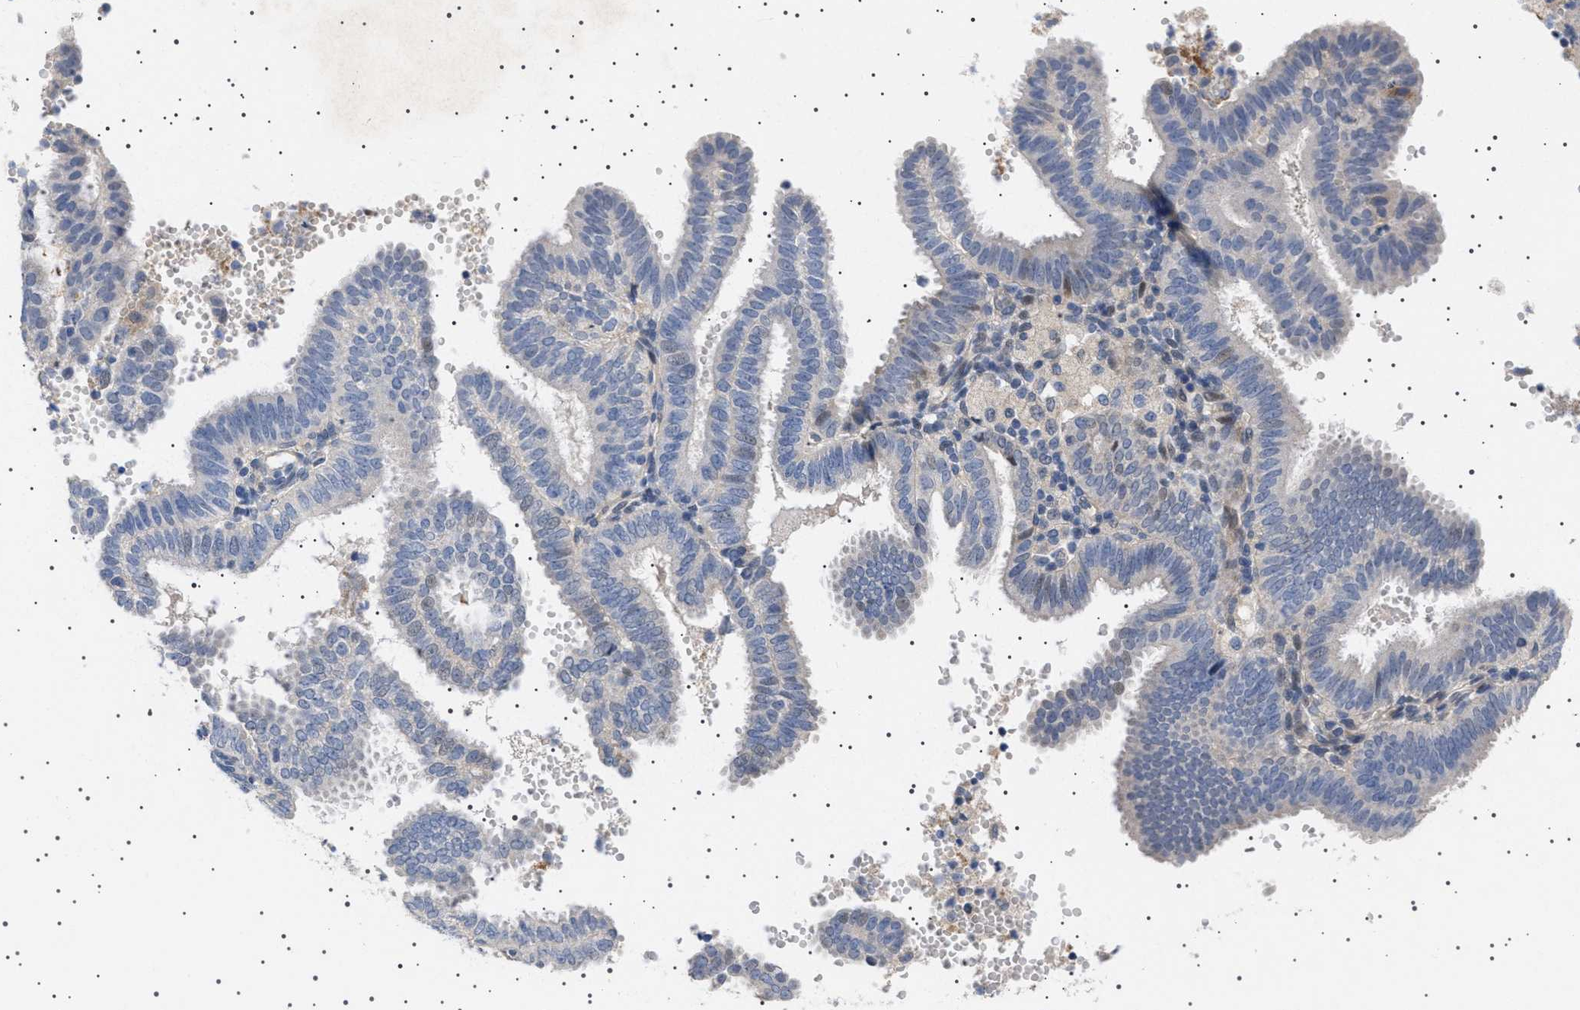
{"staining": {"intensity": "moderate", "quantity": "<25%", "location": "cytoplasmic/membranous,nuclear"}, "tissue": "endometrial cancer", "cell_type": "Tumor cells", "image_type": "cancer", "snomed": [{"axis": "morphology", "description": "Adenocarcinoma, NOS"}, {"axis": "topography", "description": "Endometrium"}], "caption": "Tumor cells reveal moderate cytoplasmic/membranous and nuclear staining in approximately <25% of cells in adenocarcinoma (endometrial).", "gene": "HTR1A", "patient": {"sex": "female", "age": 58}}